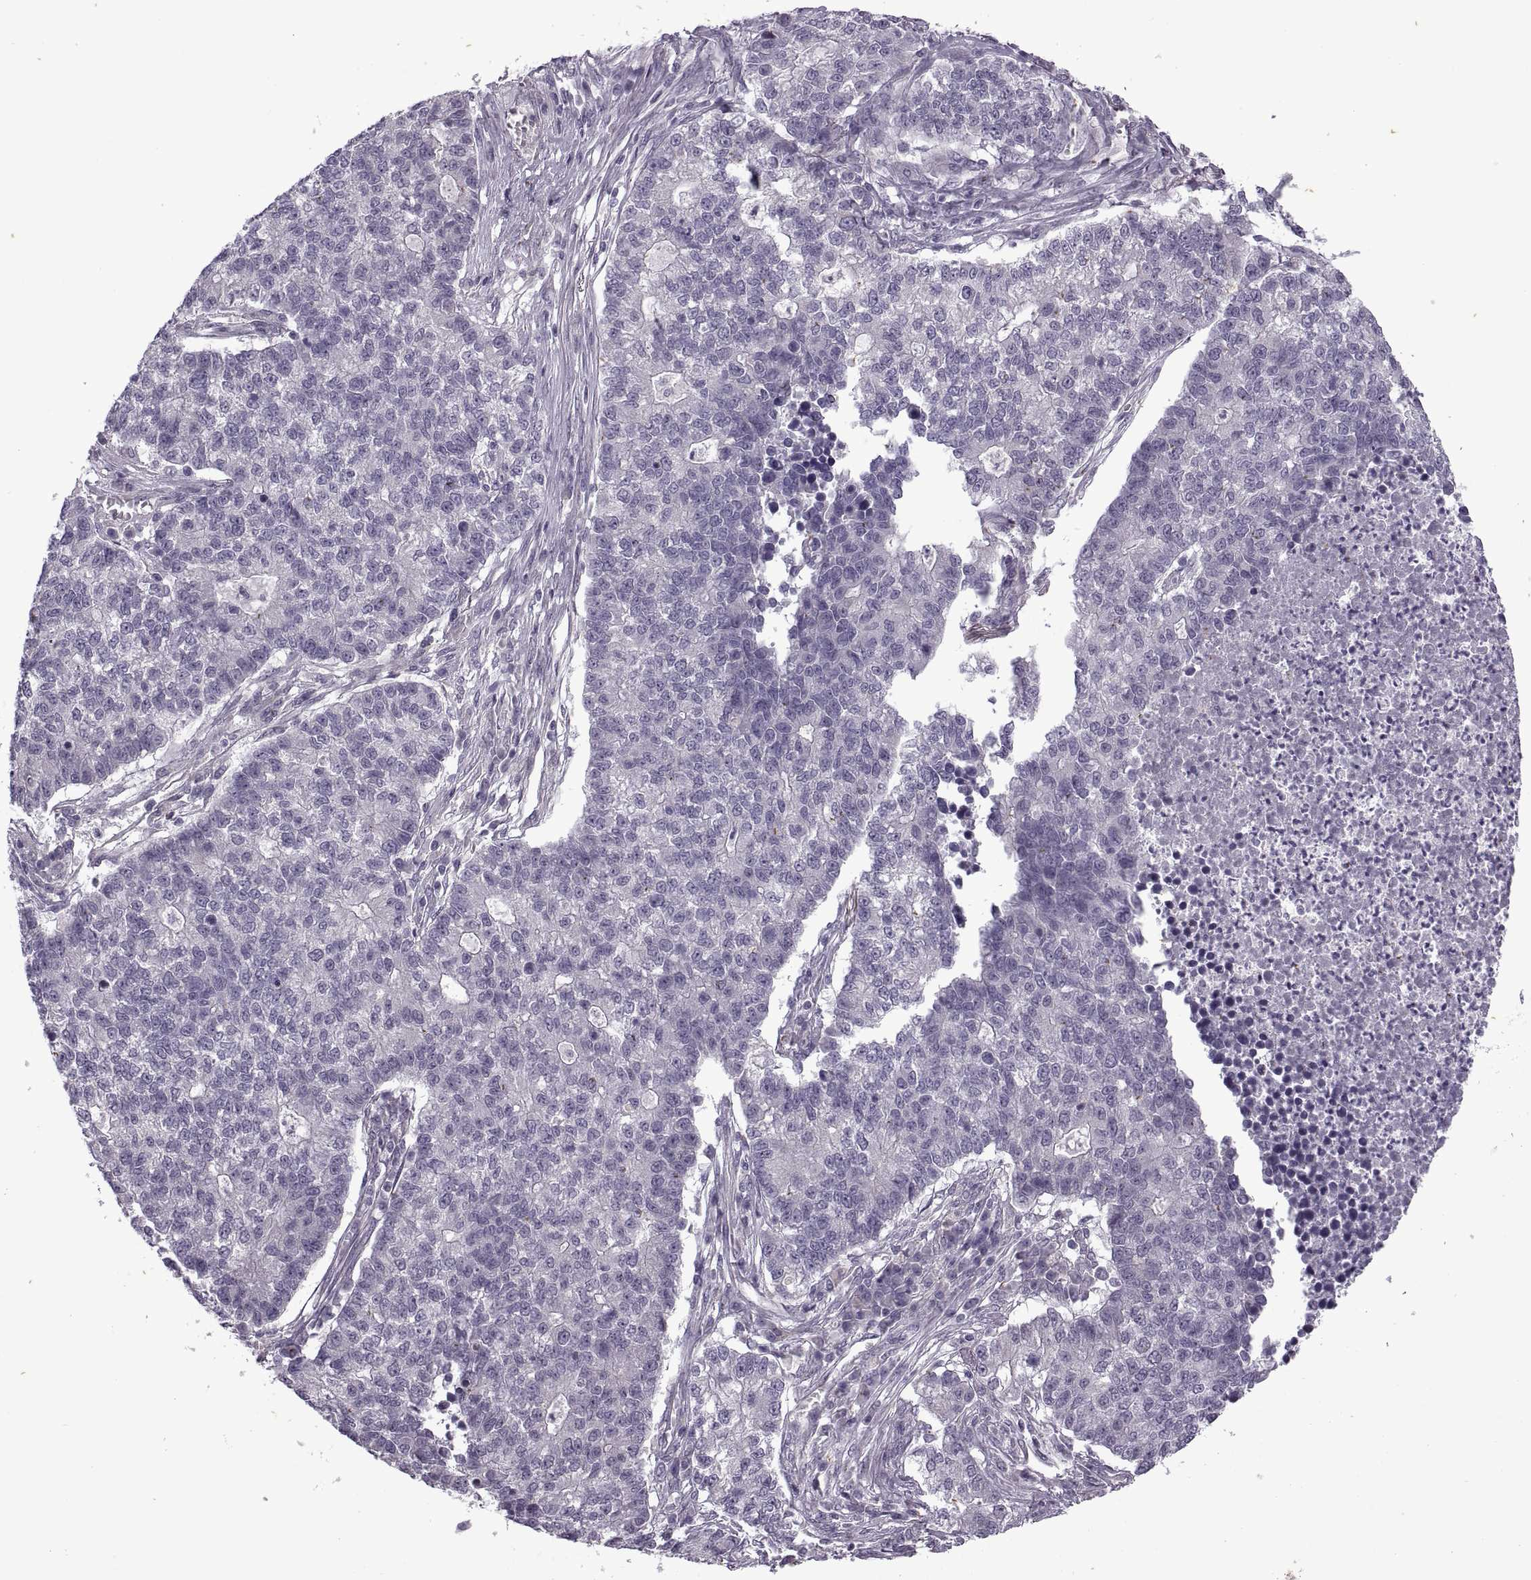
{"staining": {"intensity": "negative", "quantity": "none", "location": "none"}, "tissue": "lung cancer", "cell_type": "Tumor cells", "image_type": "cancer", "snomed": [{"axis": "morphology", "description": "Adenocarcinoma, NOS"}, {"axis": "topography", "description": "Lung"}], "caption": "Immunohistochemistry histopathology image of lung cancer (adenocarcinoma) stained for a protein (brown), which shows no positivity in tumor cells.", "gene": "RIPK4", "patient": {"sex": "male", "age": 57}}